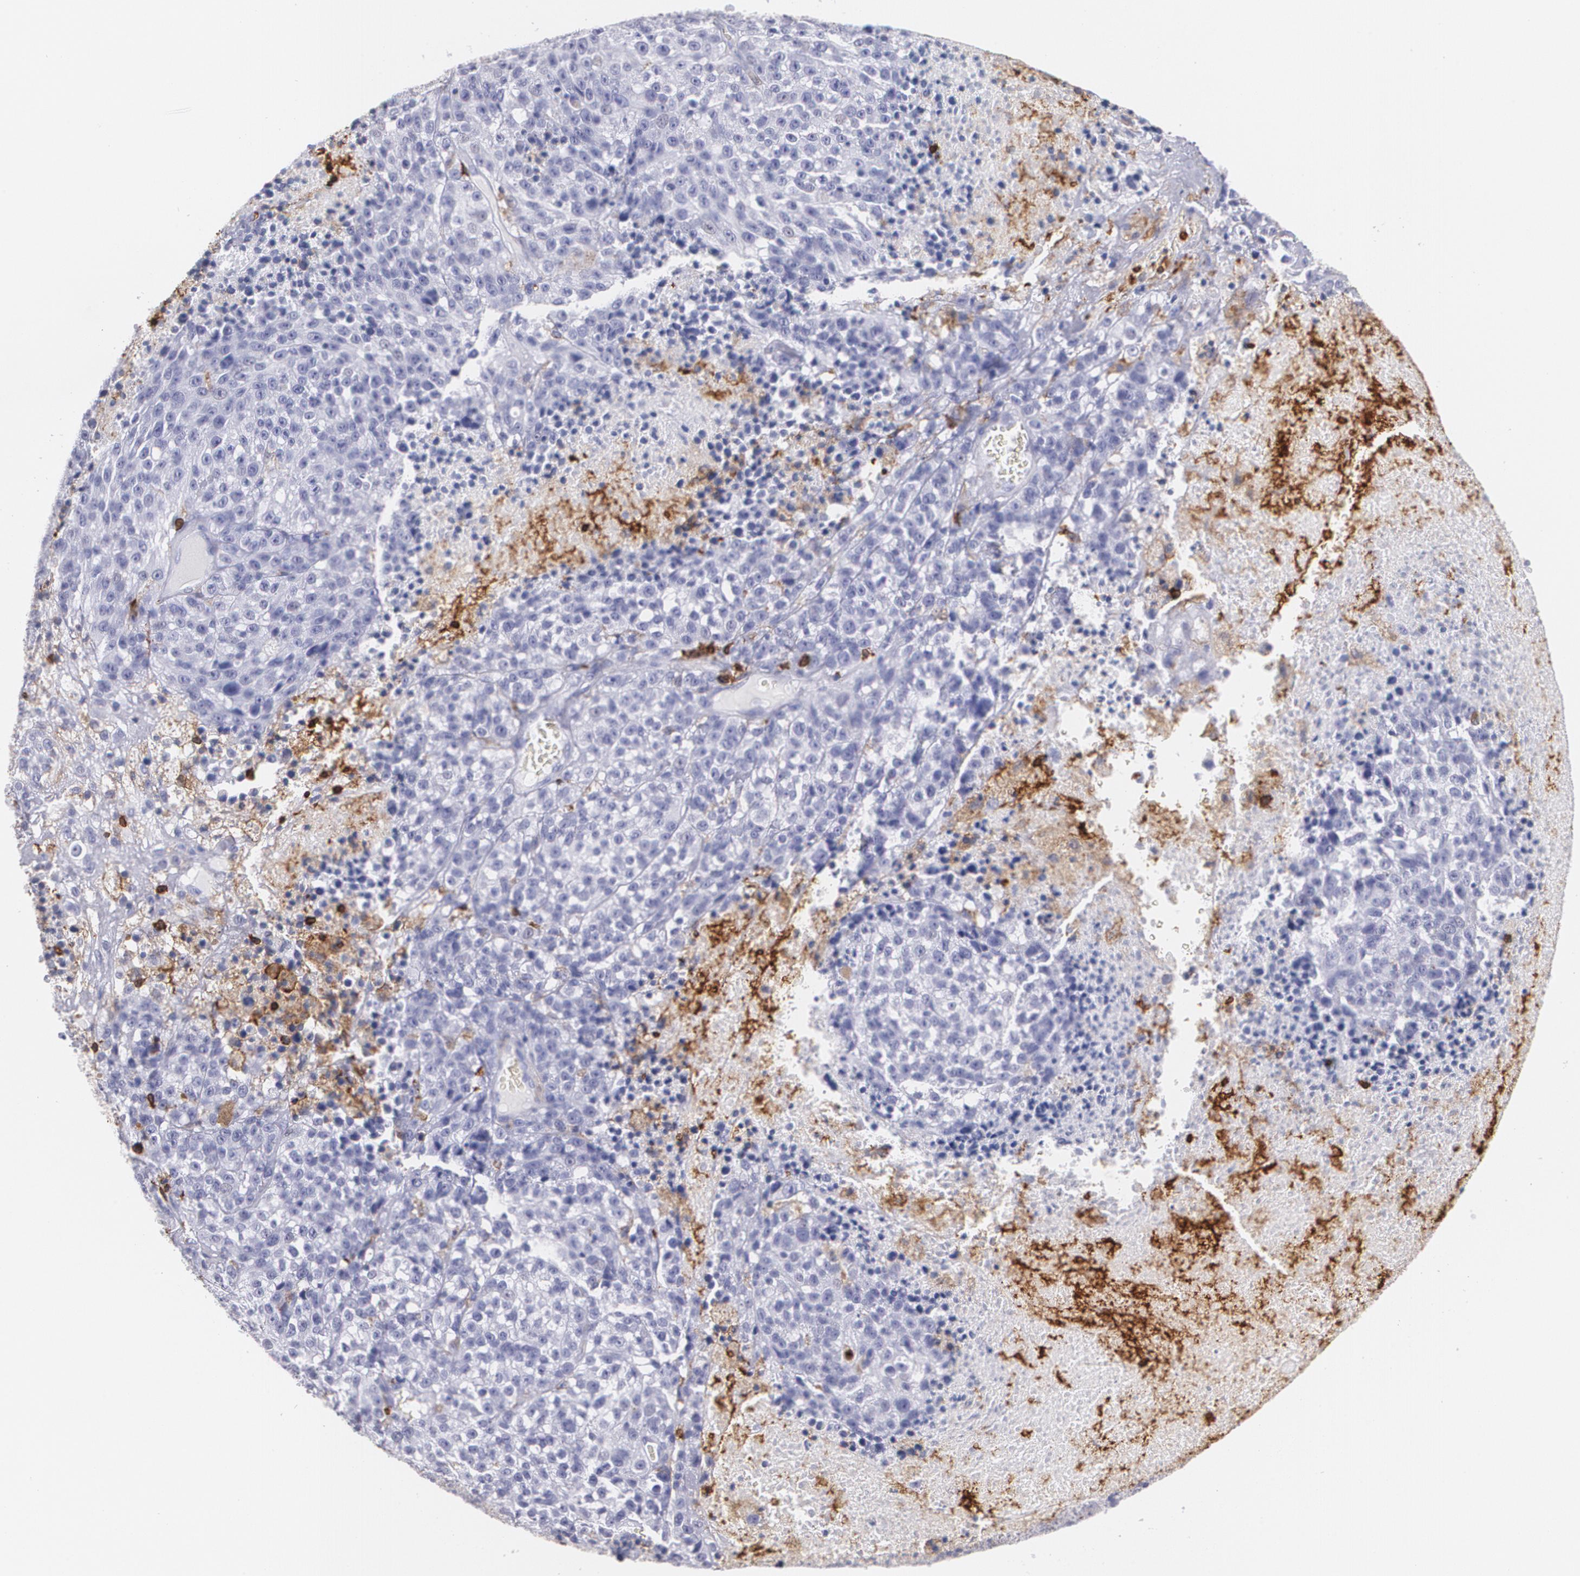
{"staining": {"intensity": "negative", "quantity": "none", "location": "none"}, "tissue": "melanoma", "cell_type": "Tumor cells", "image_type": "cancer", "snomed": [{"axis": "morphology", "description": "Malignant melanoma, Metastatic site"}, {"axis": "topography", "description": "Cerebral cortex"}], "caption": "A high-resolution photomicrograph shows immunohistochemistry (IHC) staining of melanoma, which shows no significant staining in tumor cells.", "gene": "PTPRC", "patient": {"sex": "female", "age": 52}}